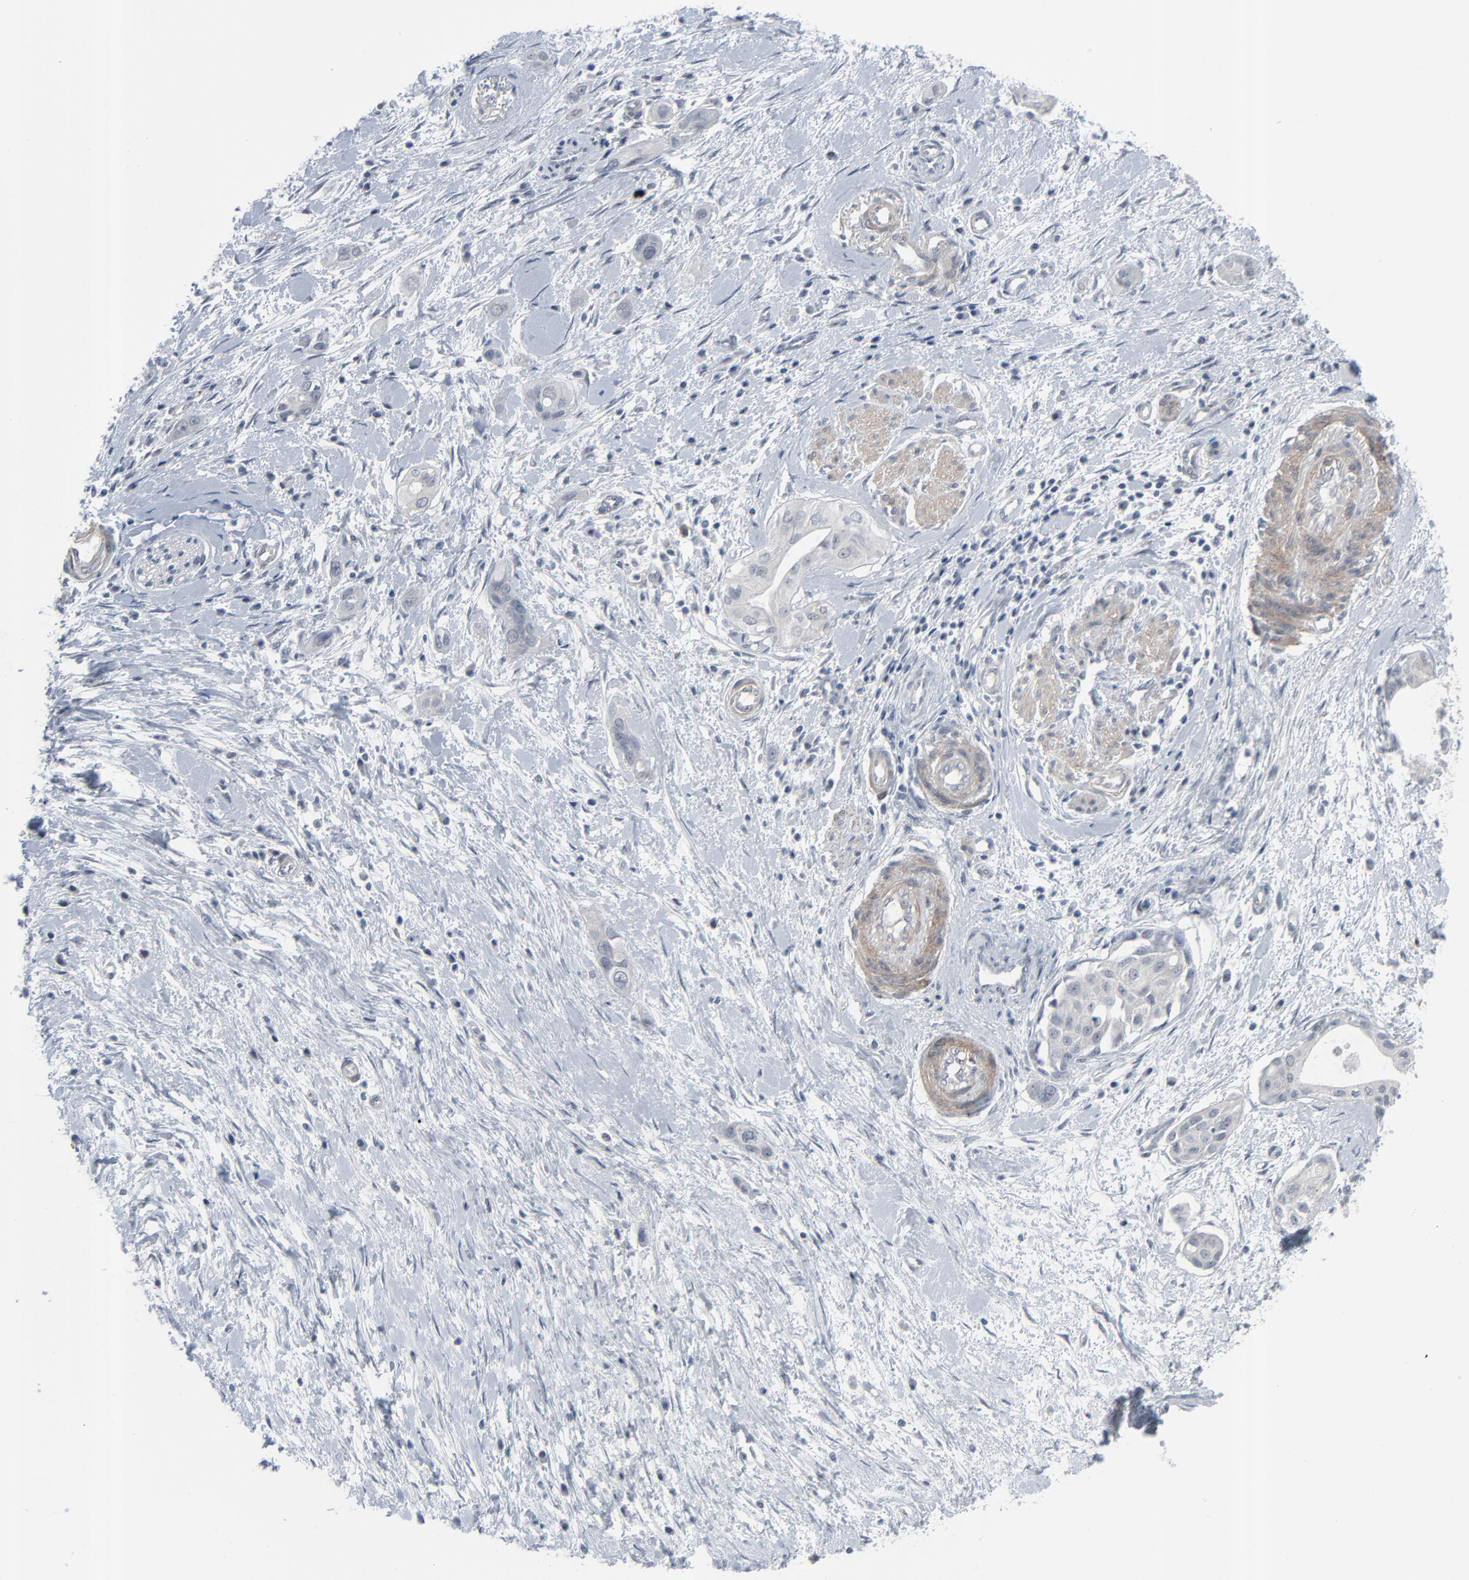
{"staining": {"intensity": "negative", "quantity": "none", "location": "none"}, "tissue": "pancreatic cancer", "cell_type": "Tumor cells", "image_type": "cancer", "snomed": [{"axis": "morphology", "description": "Adenocarcinoma, NOS"}, {"axis": "topography", "description": "Pancreas"}], "caption": "This is a micrograph of immunohistochemistry staining of pancreatic cancer, which shows no staining in tumor cells. (DAB immunohistochemistry, high magnification).", "gene": "NEUROD1", "patient": {"sex": "female", "age": 60}}